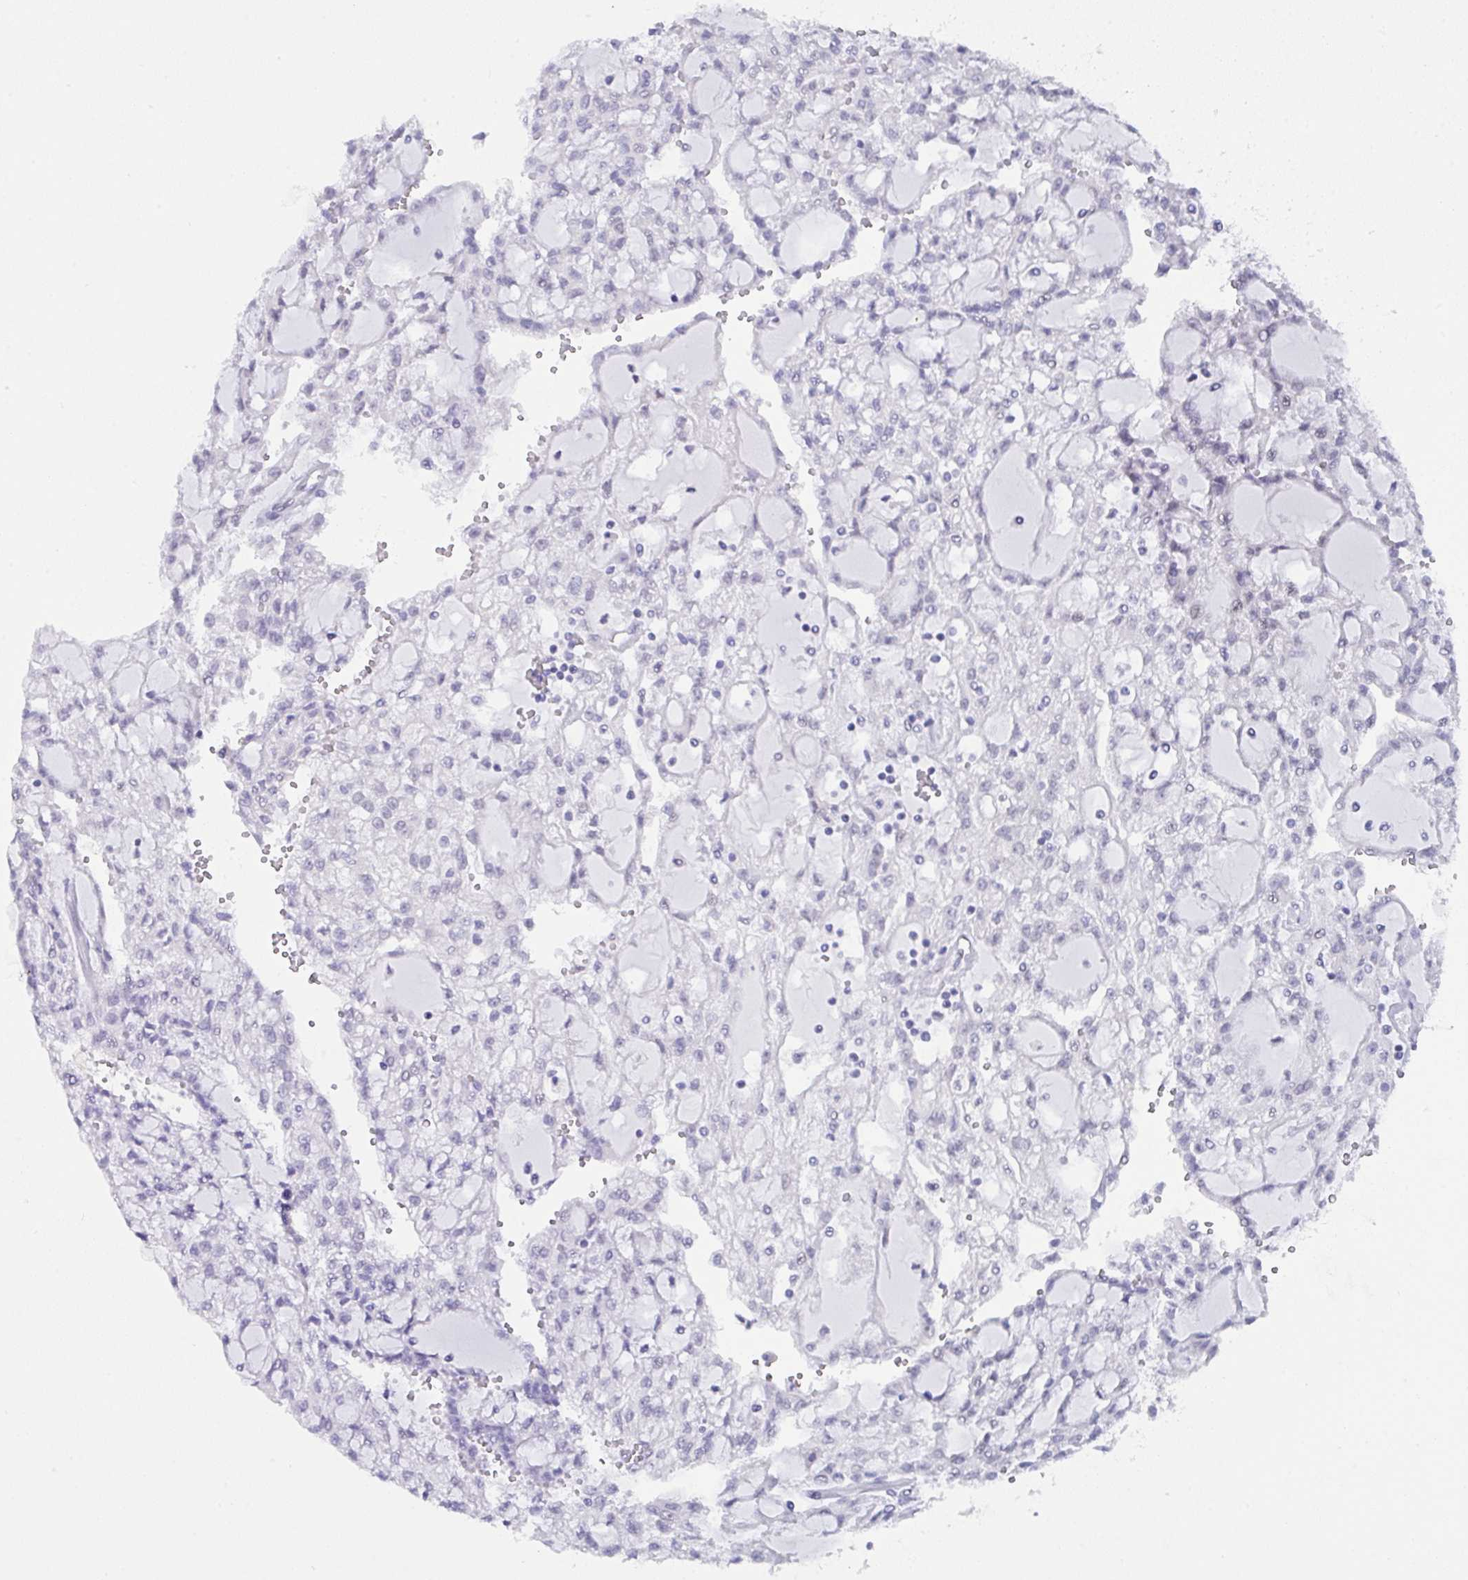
{"staining": {"intensity": "negative", "quantity": "none", "location": "none"}, "tissue": "renal cancer", "cell_type": "Tumor cells", "image_type": "cancer", "snomed": [{"axis": "morphology", "description": "Adenocarcinoma, NOS"}, {"axis": "topography", "description": "Kidney"}], "caption": "Immunohistochemistry image of renal cancer (adenocarcinoma) stained for a protein (brown), which exhibits no expression in tumor cells. (Immunohistochemistry (ihc), brightfield microscopy, high magnification).", "gene": "FBXL22", "patient": {"sex": "male", "age": 63}}